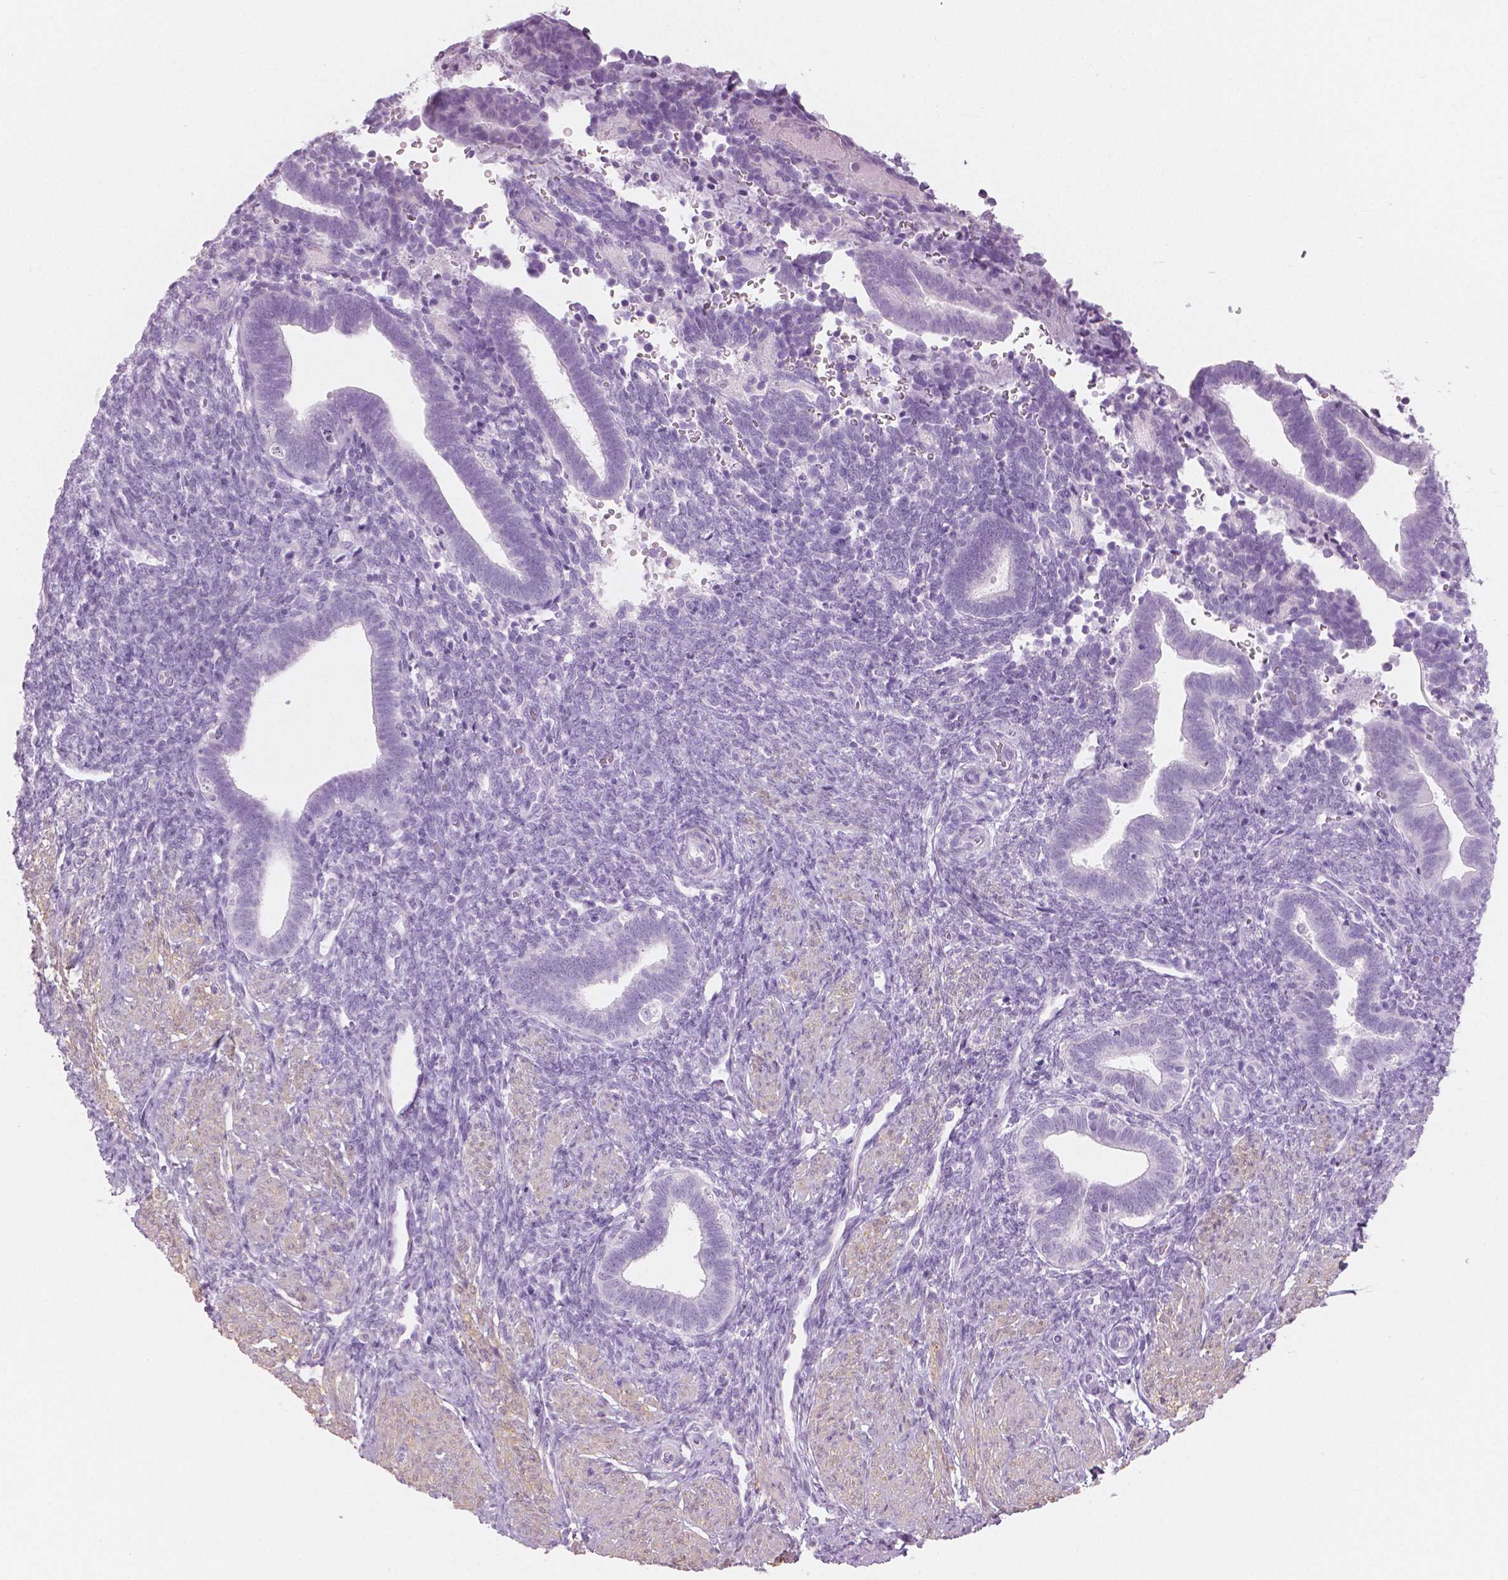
{"staining": {"intensity": "negative", "quantity": "none", "location": "none"}, "tissue": "endometrium", "cell_type": "Cells in endometrial stroma", "image_type": "normal", "snomed": [{"axis": "morphology", "description": "Normal tissue, NOS"}, {"axis": "topography", "description": "Endometrium"}], "caption": "A histopathology image of human endometrium is negative for staining in cells in endometrial stroma. (DAB immunohistochemistry (IHC), high magnification).", "gene": "PLIN4", "patient": {"sex": "female", "age": 34}}